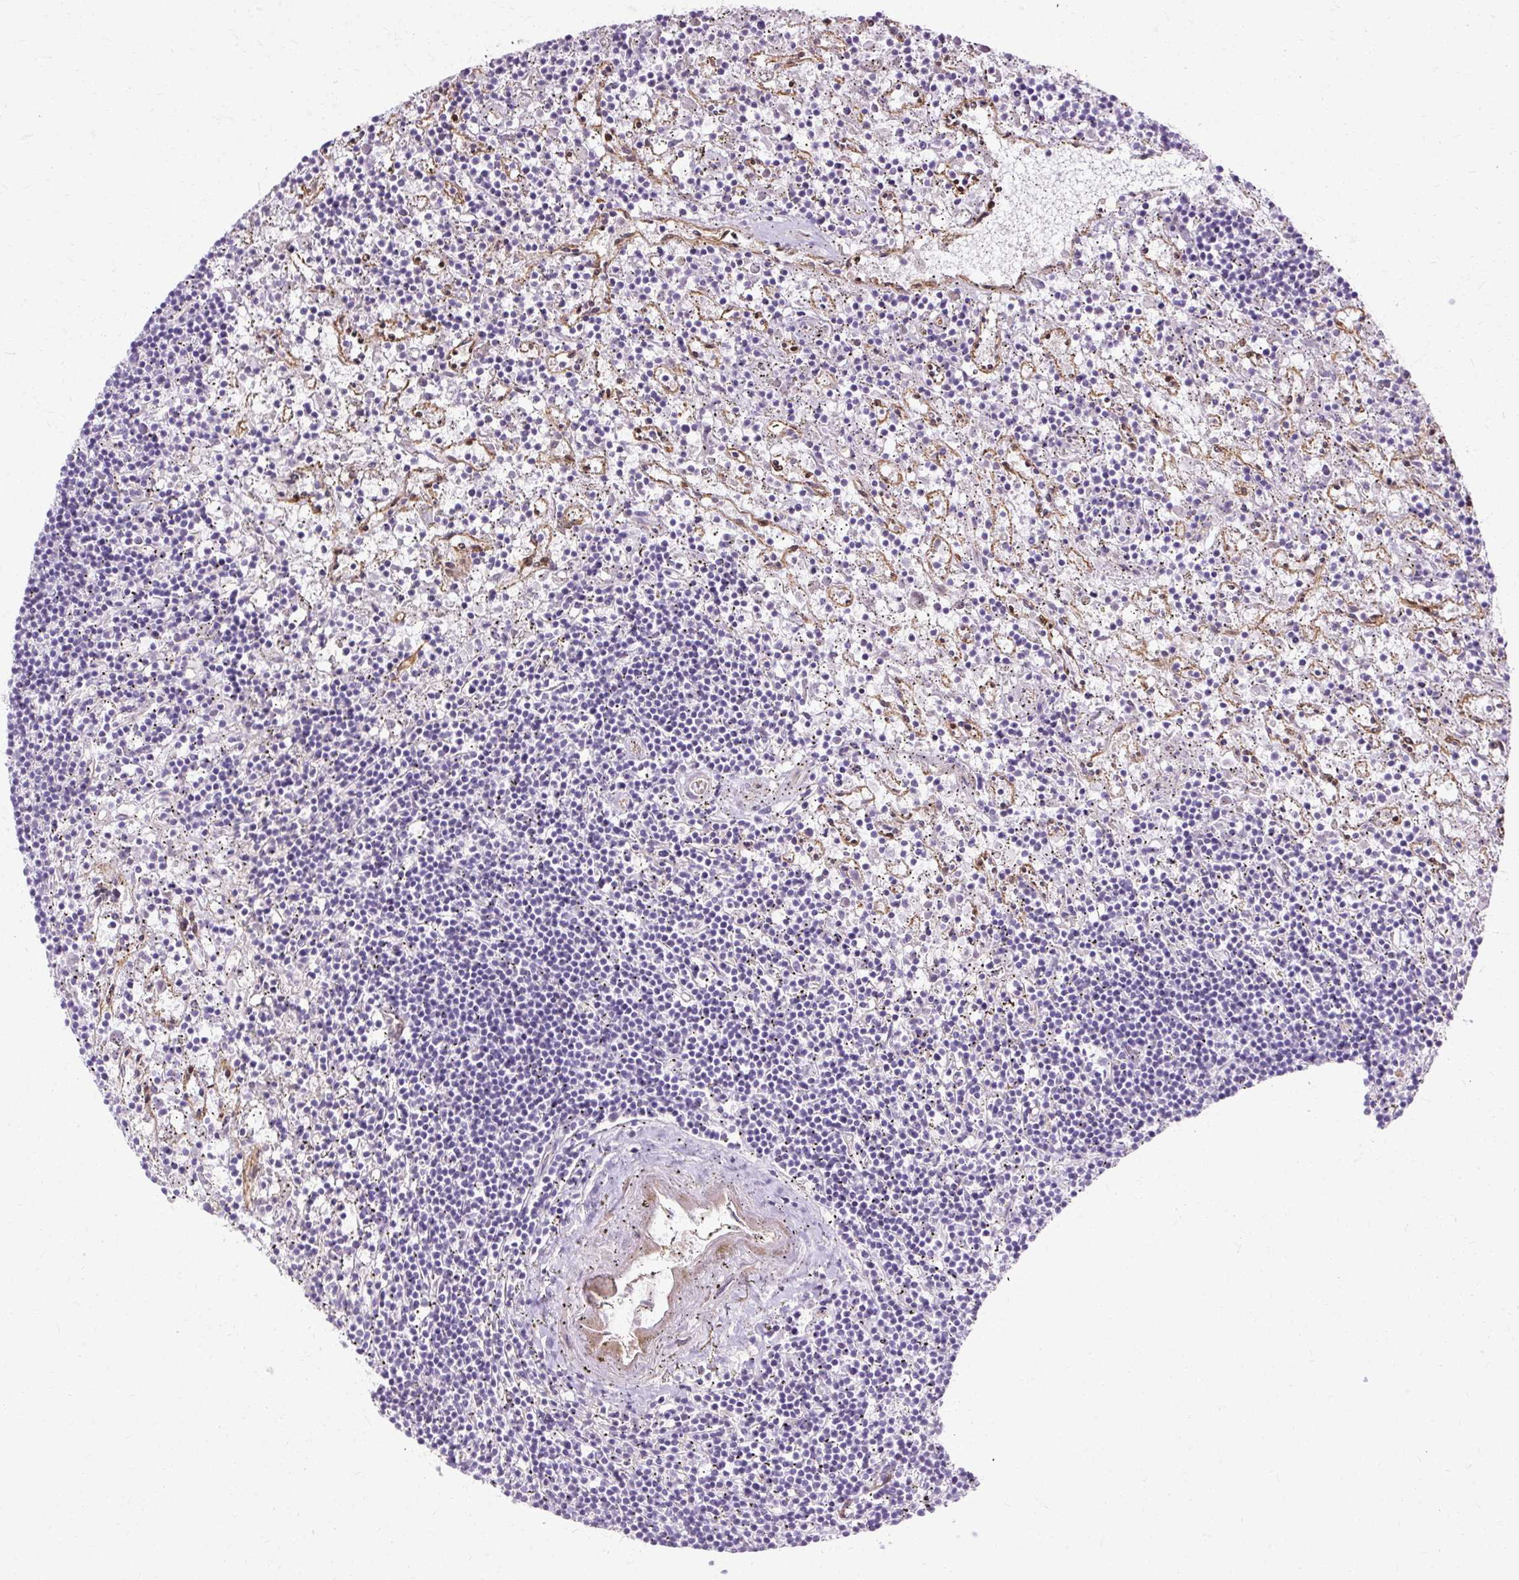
{"staining": {"intensity": "negative", "quantity": "none", "location": "none"}, "tissue": "lymphoma", "cell_type": "Tumor cells", "image_type": "cancer", "snomed": [{"axis": "morphology", "description": "Malignant lymphoma, non-Hodgkin's type, Low grade"}, {"axis": "topography", "description": "Spleen"}], "caption": "Tumor cells show no significant expression in lymphoma.", "gene": "CNN3", "patient": {"sex": "male", "age": 76}}